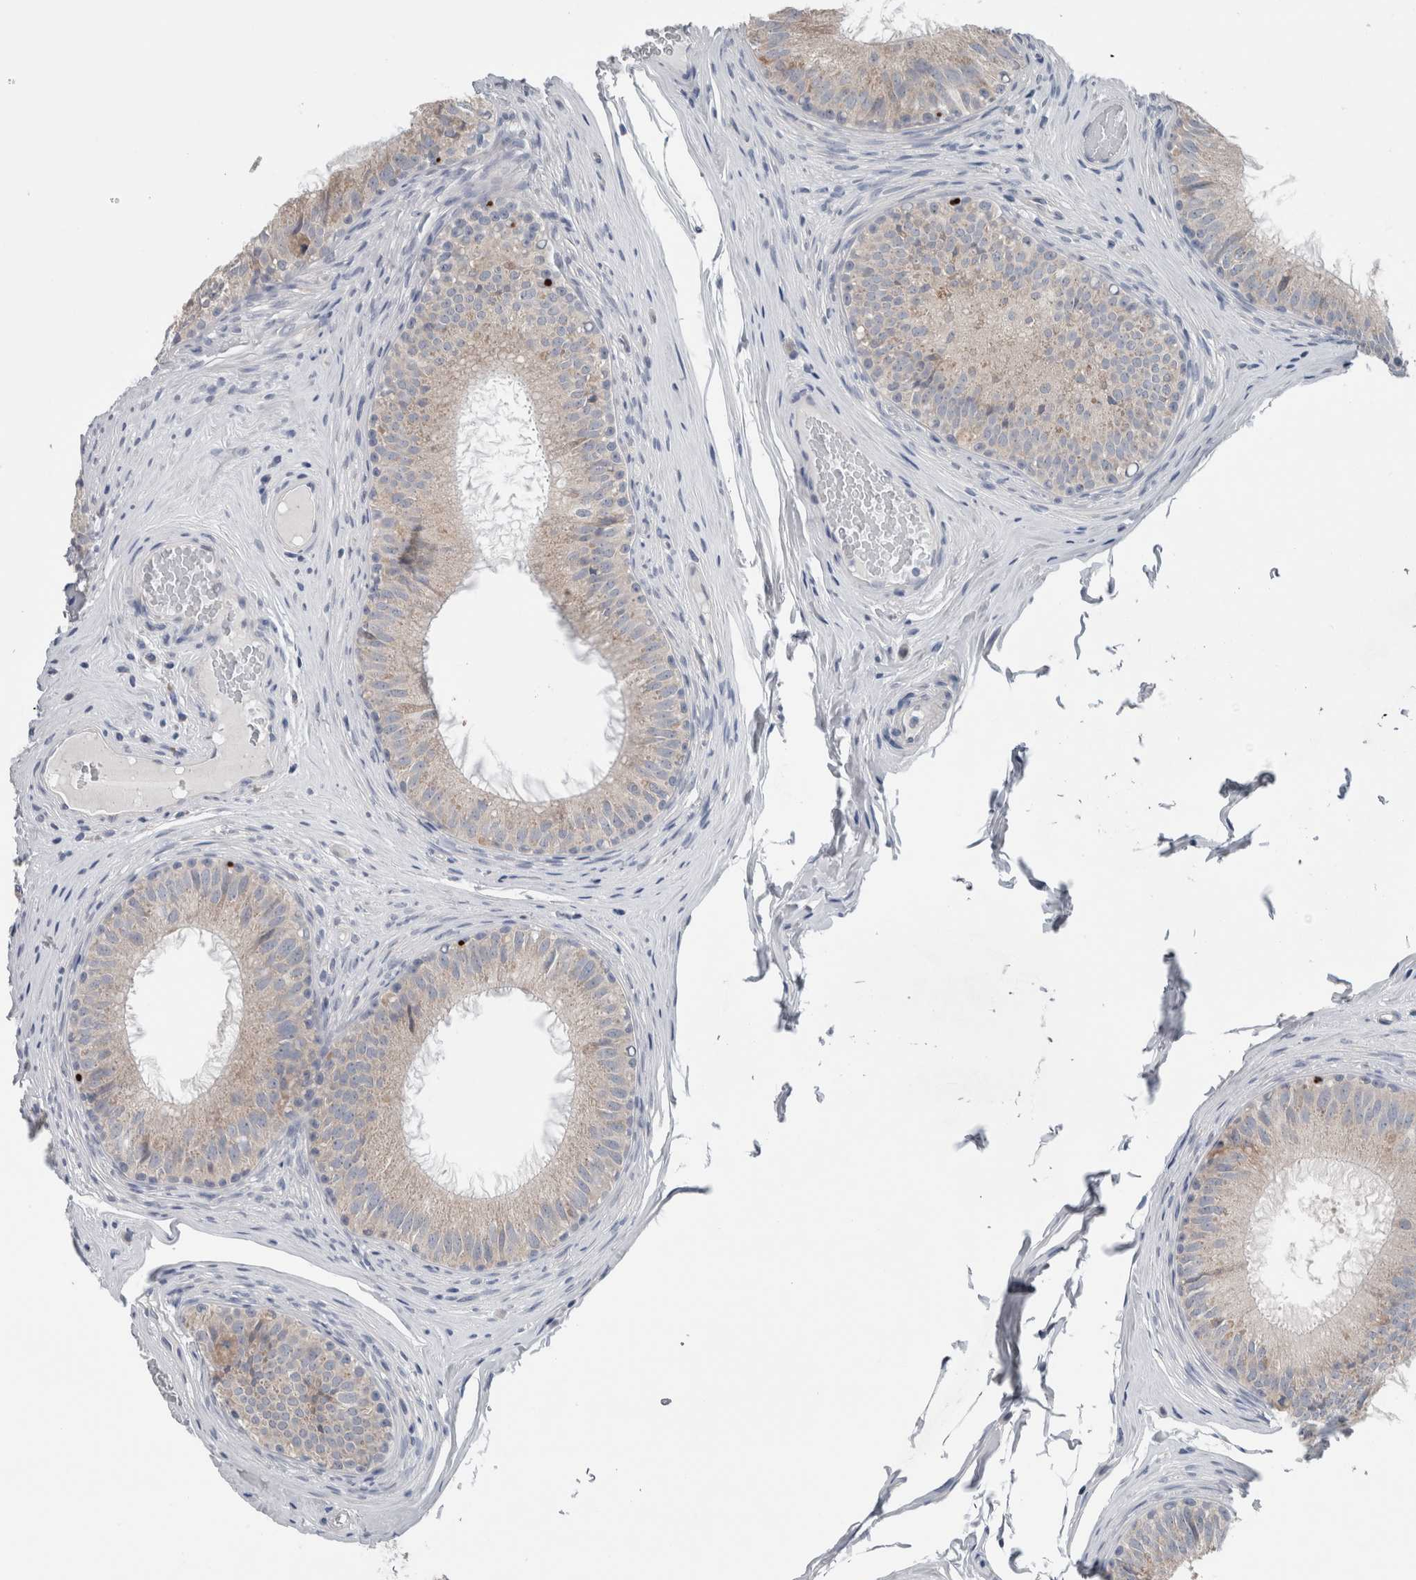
{"staining": {"intensity": "negative", "quantity": "none", "location": "none"}, "tissue": "epididymis", "cell_type": "Glandular cells", "image_type": "normal", "snomed": [{"axis": "morphology", "description": "Normal tissue, NOS"}, {"axis": "topography", "description": "Epididymis"}], "caption": "This is an IHC histopathology image of unremarkable human epididymis. There is no staining in glandular cells.", "gene": "CRNN", "patient": {"sex": "male", "age": 32}}